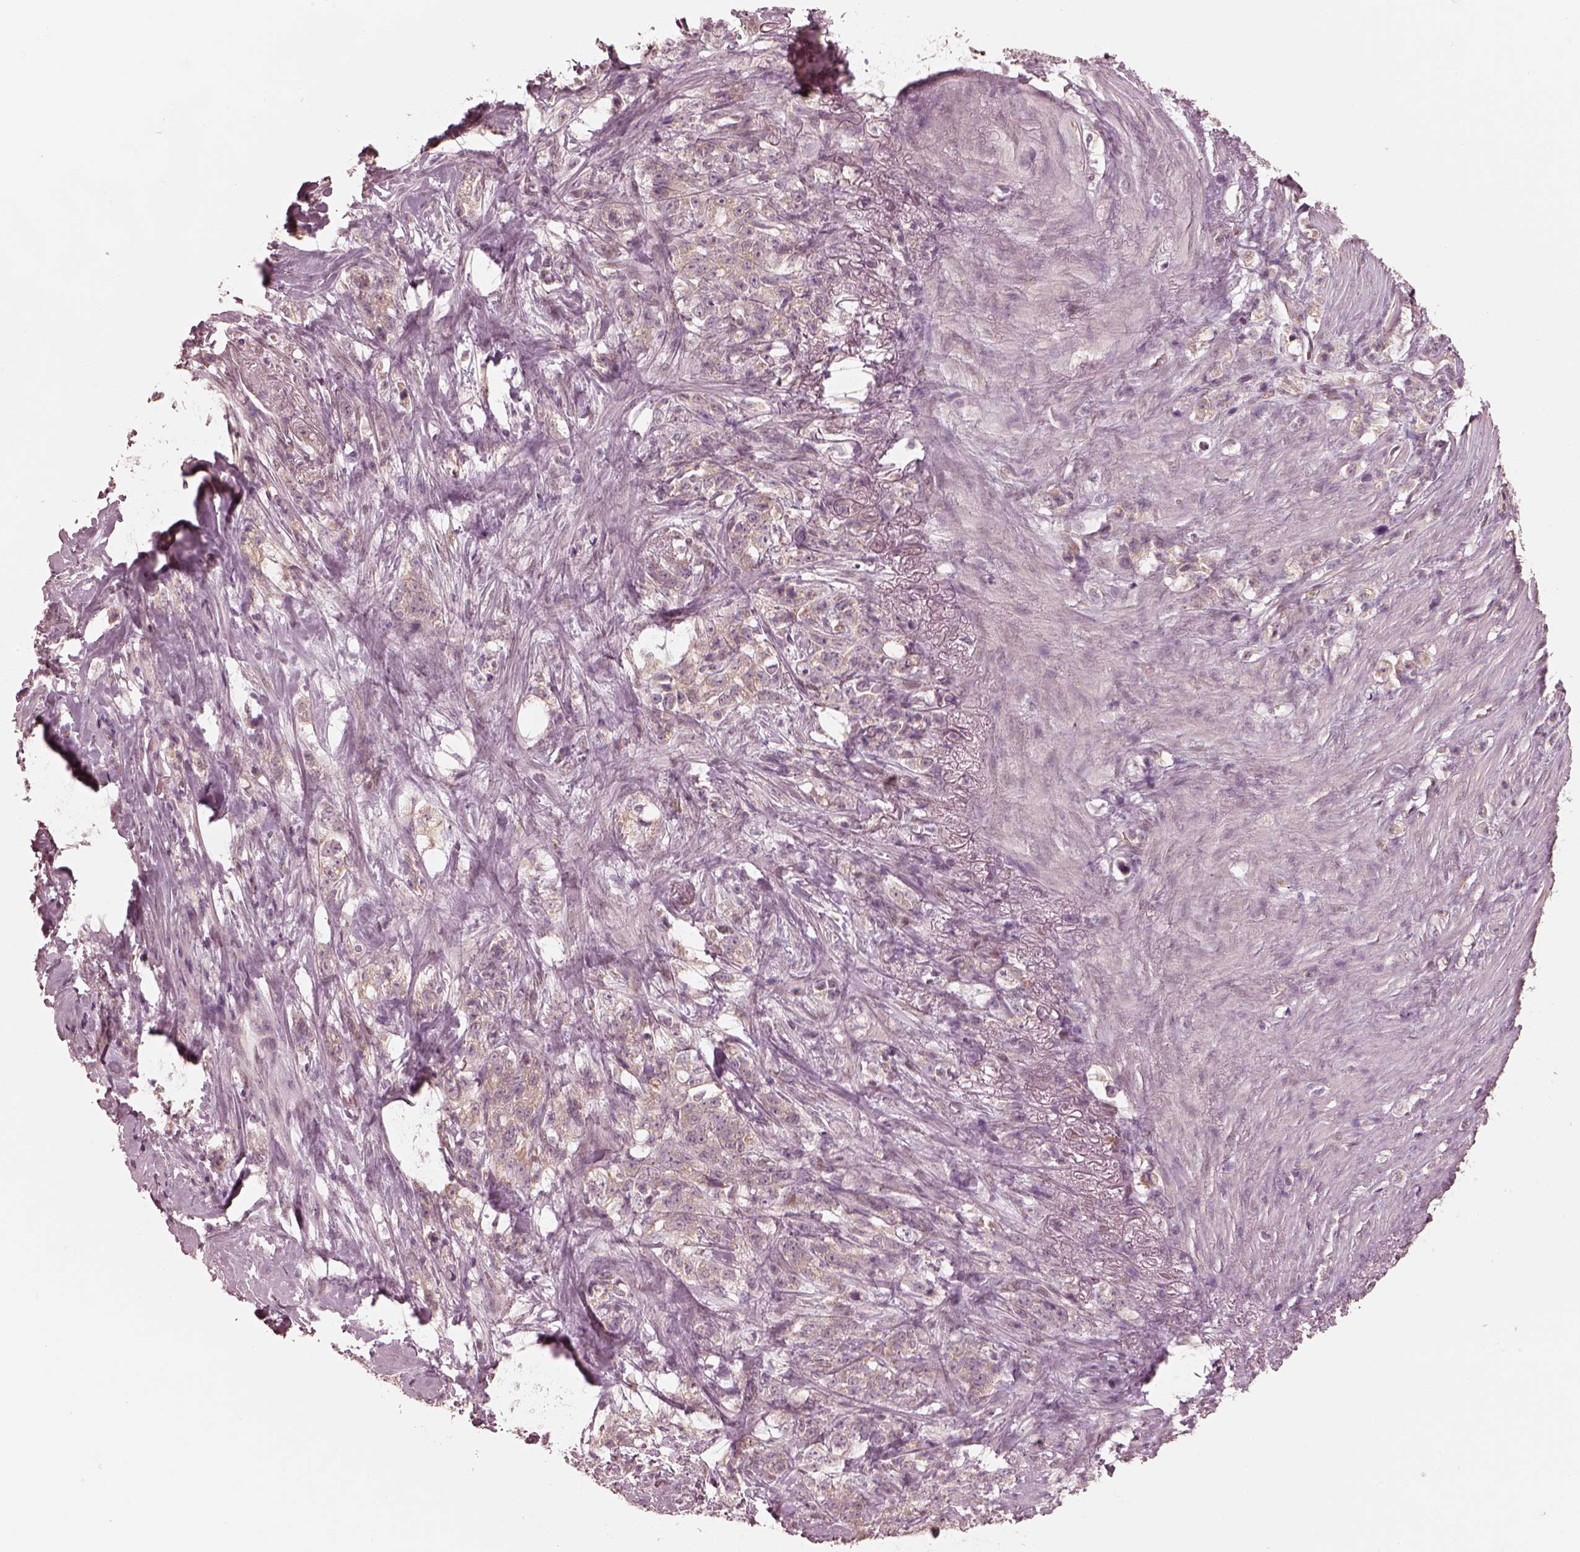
{"staining": {"intensity": "weak", "quantity": "25%-75%", "location": "cytoplasmic/membranous"}, "tissue": "stomach cancer", "cell_type": "Tumor cells", "image_type": "cancer", "snomed": [{"axis": "morphology", "description": "Adenocarcinoma, NOS"}, {"axis": "topography", "description": "Stomach, lower"}], "caption": "Human stomach cancer (adenocarcinoma) stained with a brown dye reveals weak cytoplasmic/membranous positive expression in about 25%-75% of tumor cells.", "gene": "IQCB1", "patient": {"sex": "male", "age": 88}}